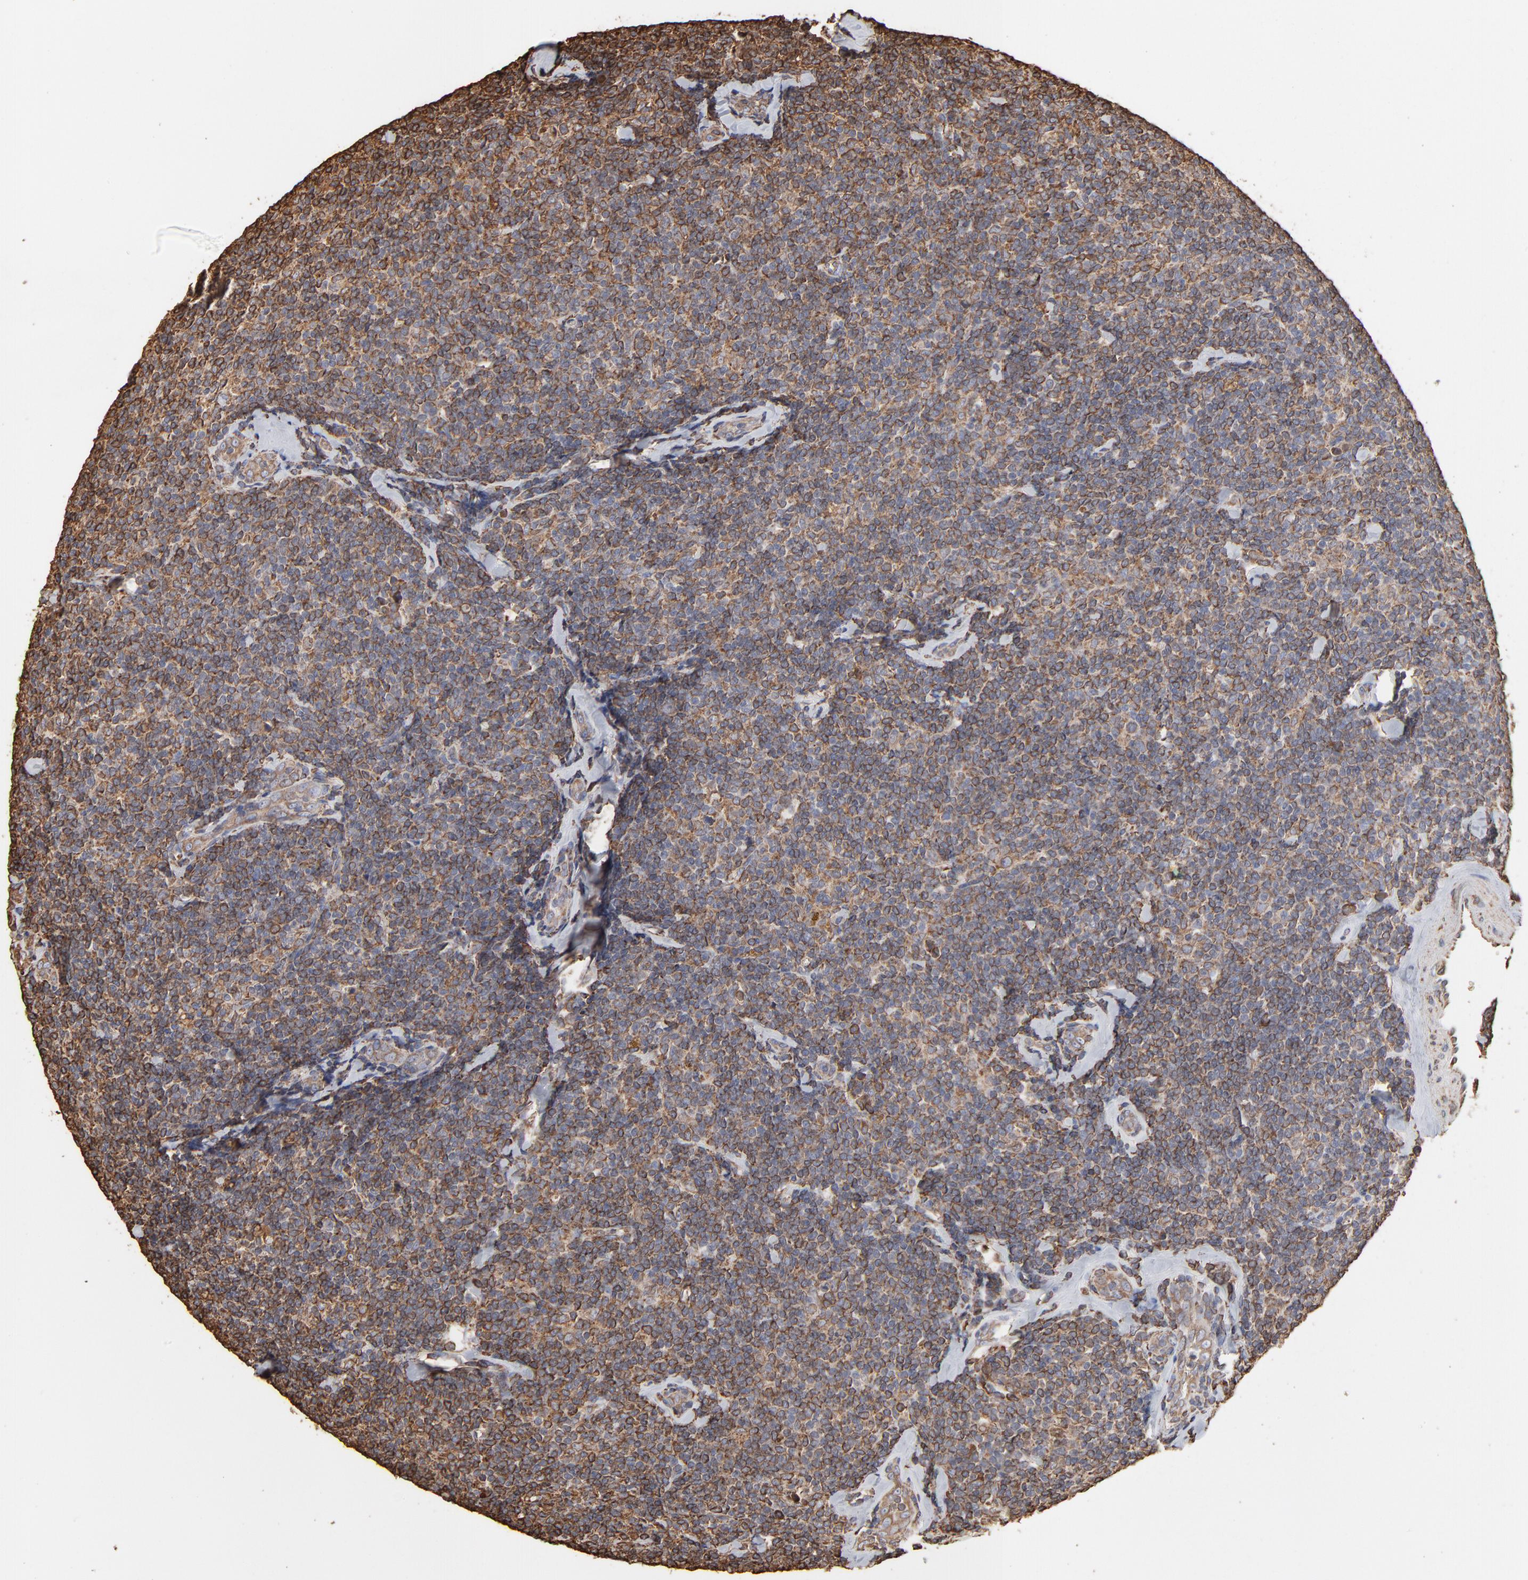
{"staining": {"intensity": "moderate", "quantity": "25%-75%", "location": "cytoplasmic/membranous"}, "tissue": "lymphoma", "cell_type": "Tumor cells", "image_type": "cancer", "snomed": [{"axis": "morphology", "description": "Malignant lymphoma, non-Hodgkin's type, Low grade"}, {"axis": "topography", "description": "Lymph node"}], "caption": "A high-resolution photomicrograph shows immunohistochemistry staining of lymphoma, which exhibits moderate cytoplasmic/membranous staining in approximately 25%-75% of tumor cells.", "gene": "PDIA3", "patient": {"sex": "female", "age": 56}}